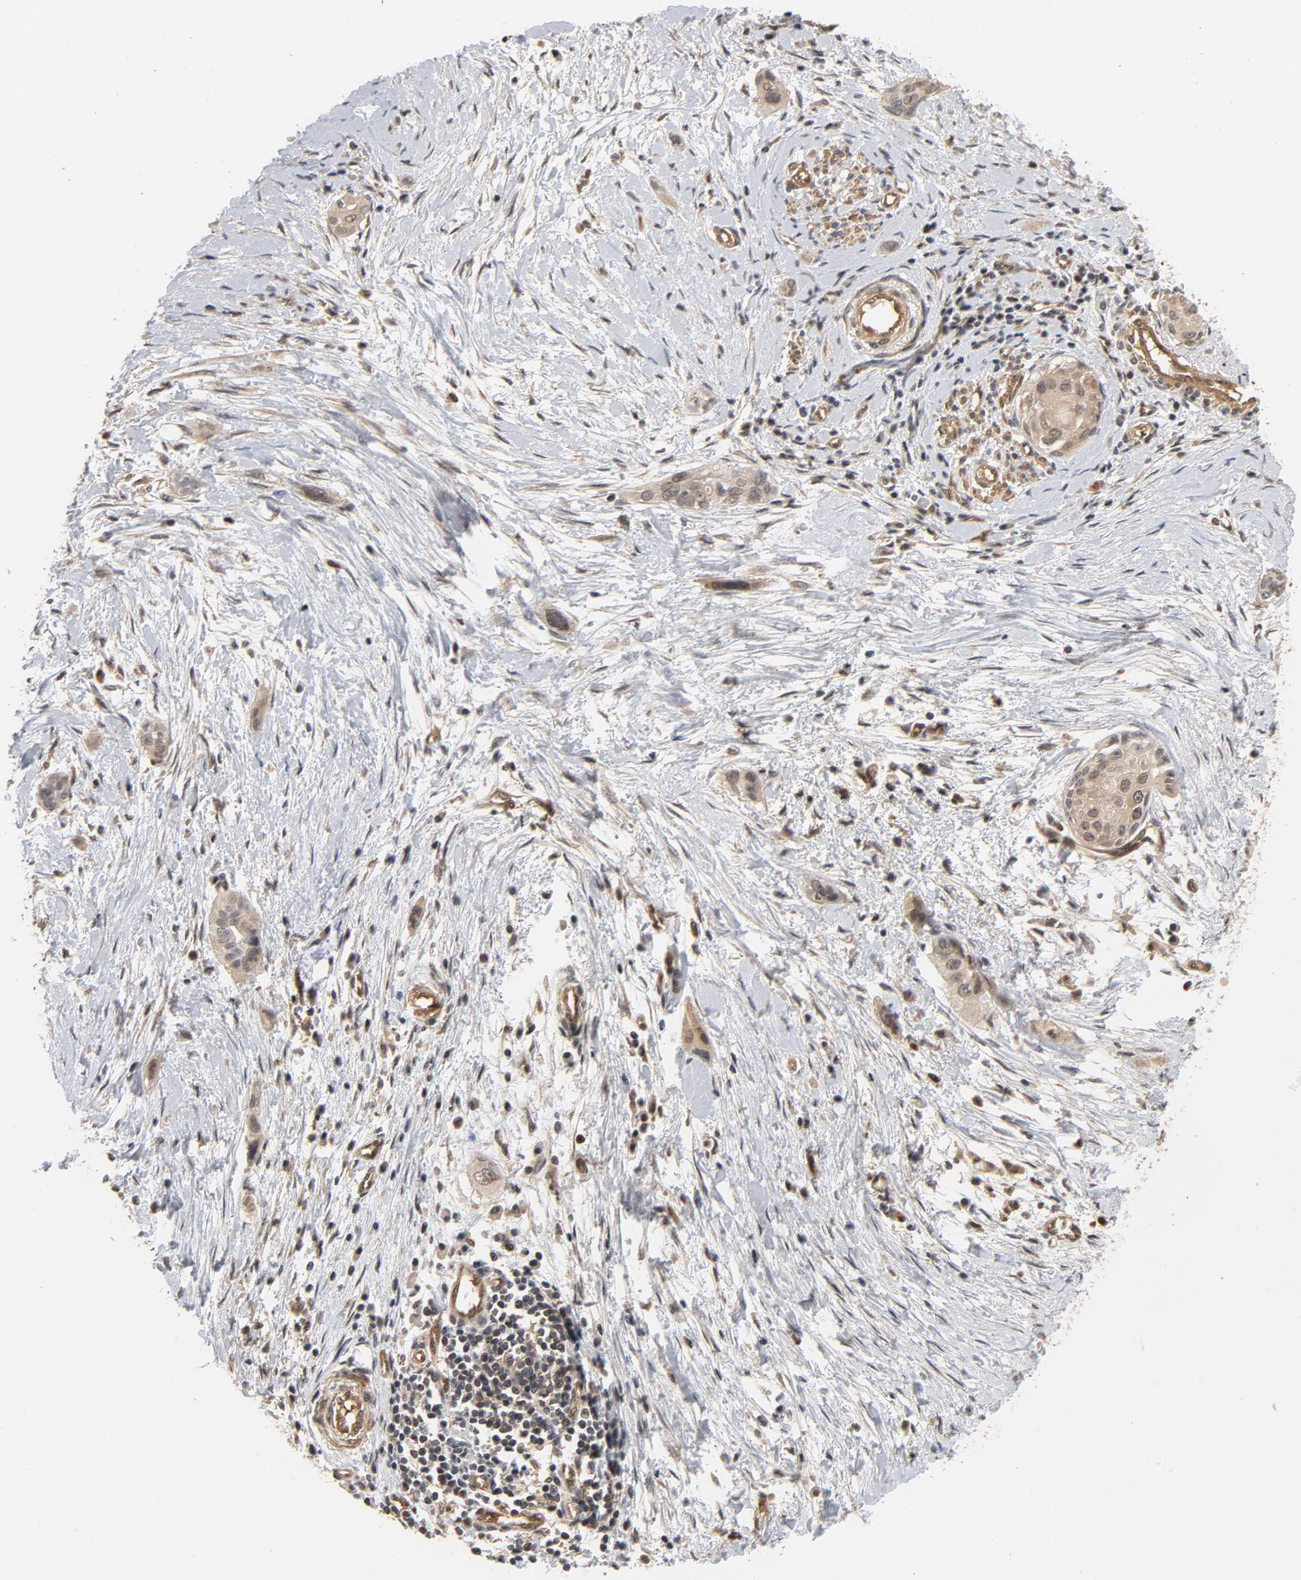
{"staining": {"intensity": "weak", "quantity": ">75%", "location": "cytoplasmic/membranous"}, "tissue": "pancreatic cancer", "cell_type": "Tumor cells", "image_type": "cancer", "snomed": [{"axis": "morphology", "description": "Adenocarcinoma, NOS"}, {"axis": "topography", "description": "Pancreas"}], "caption": "IHC staining of adenocarcinoma (pancreatic), which demonstrates low levels of weak cytoplasmic/membranous staining in about >75% of tumor cells indicating weak cytoplasmic/membranous protein positivity. The staining was performed using DAB (3,3'-diaminobenzidine) (brown) for protein detection and nuclei were counterstained in hematoxylin (blue).", "gene": "CDC37", "patient": {"sex": "female", "age": 60}}